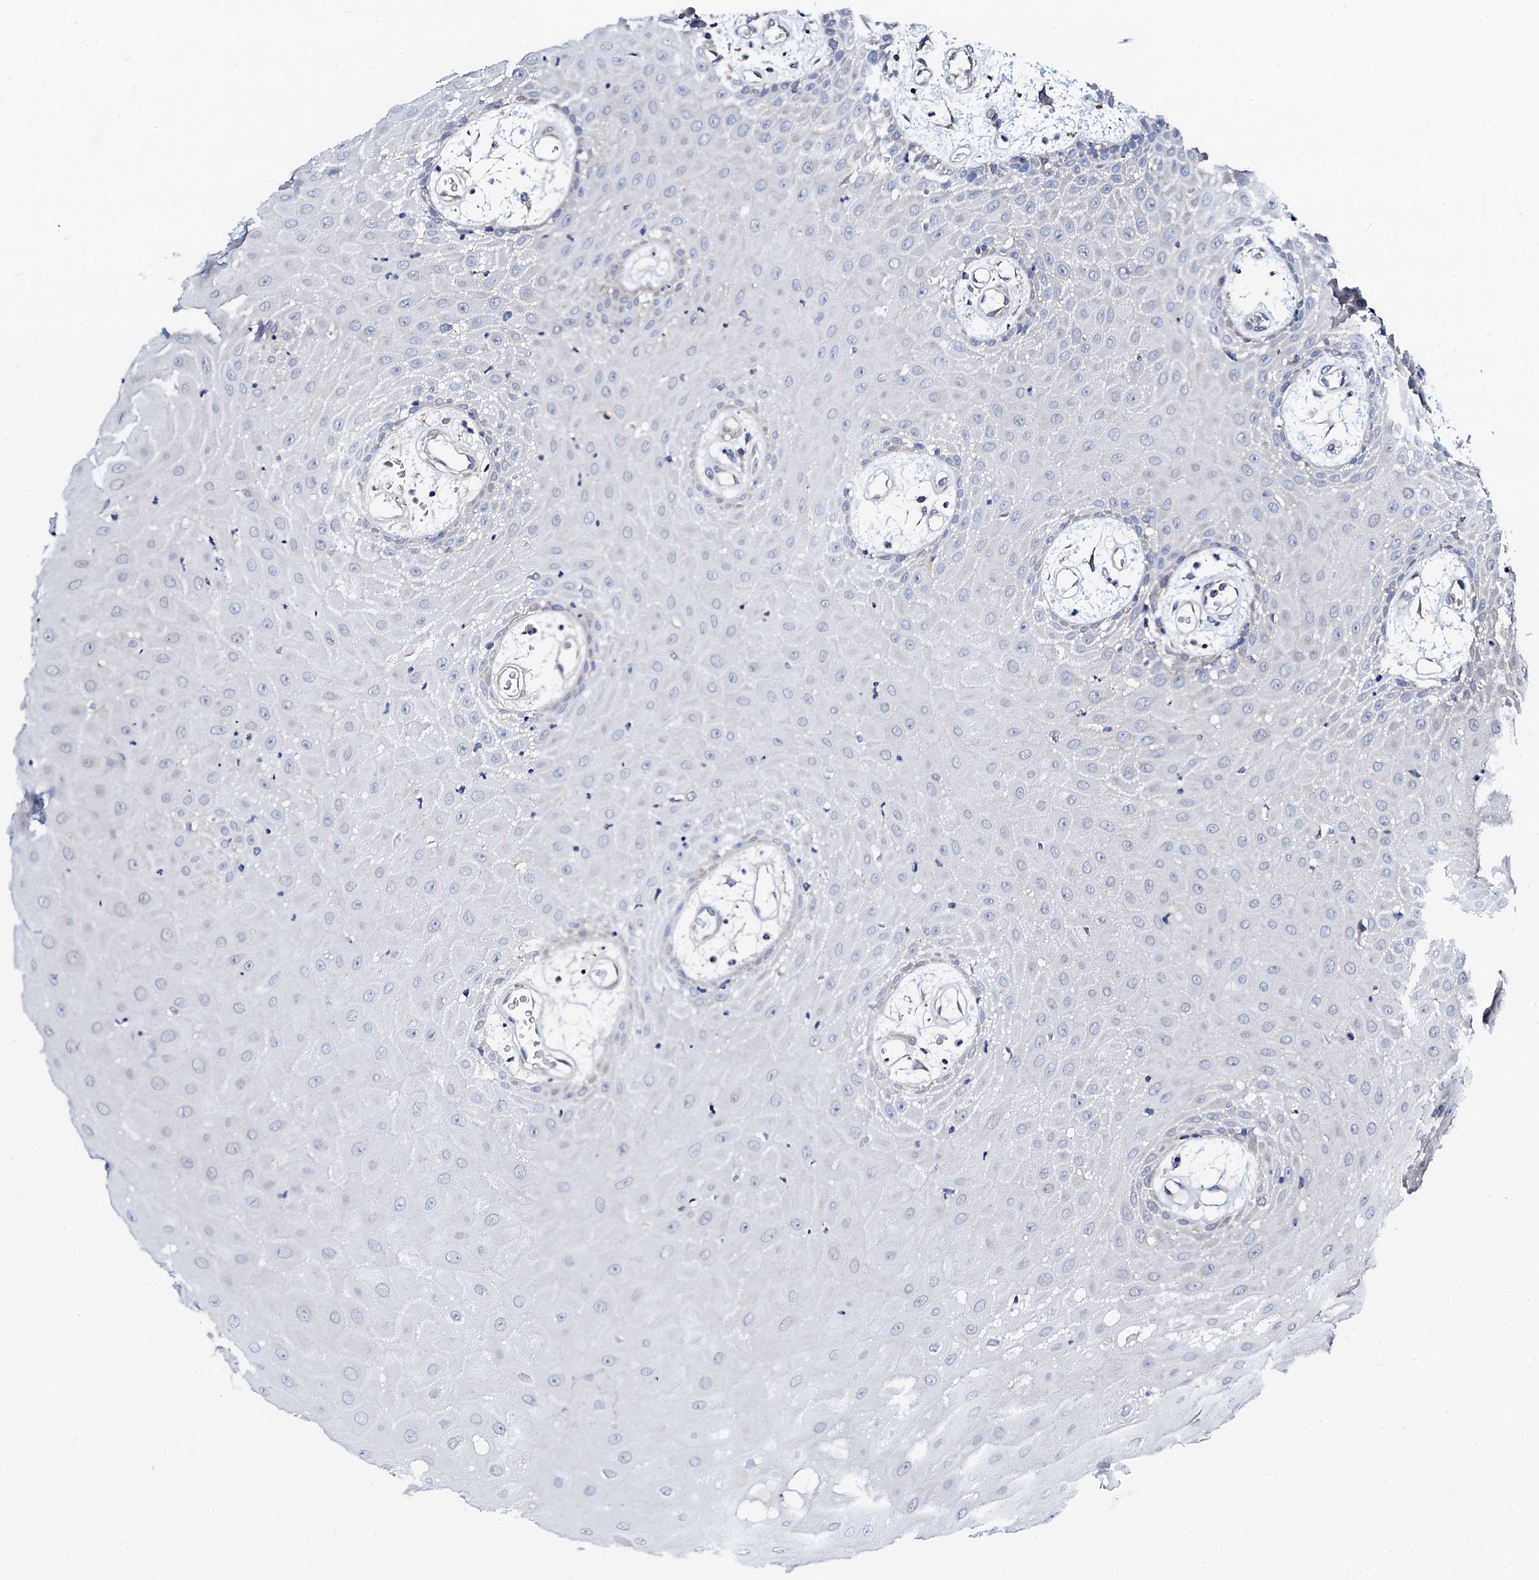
{"staining": {"intensity": "negative", "quantity": "none", "location": "none"}, "tissue": "oral mucosa", "cell_type": "Squamous epithelial cells", "image_type": "normal", "snomed": [{"axis": "morphology", "description": "Normal tissue, NOS"}, {"axis": "topography", "description": "Skeletal muscle"}, {"axis": "topography", "description": "Oral tissue"}, {"axis": "topography", "description": "Salivary gland"}, {"axis": "topography", "description": "Peripheral nerve tissue"}], "caption": "This is an IHC photomicrograph of unremarkable oral mucosa. There is no positivity in squamous epithelial cells.", "gene": "GCOM1", "patient": {"sex": "male", "age": 54}}